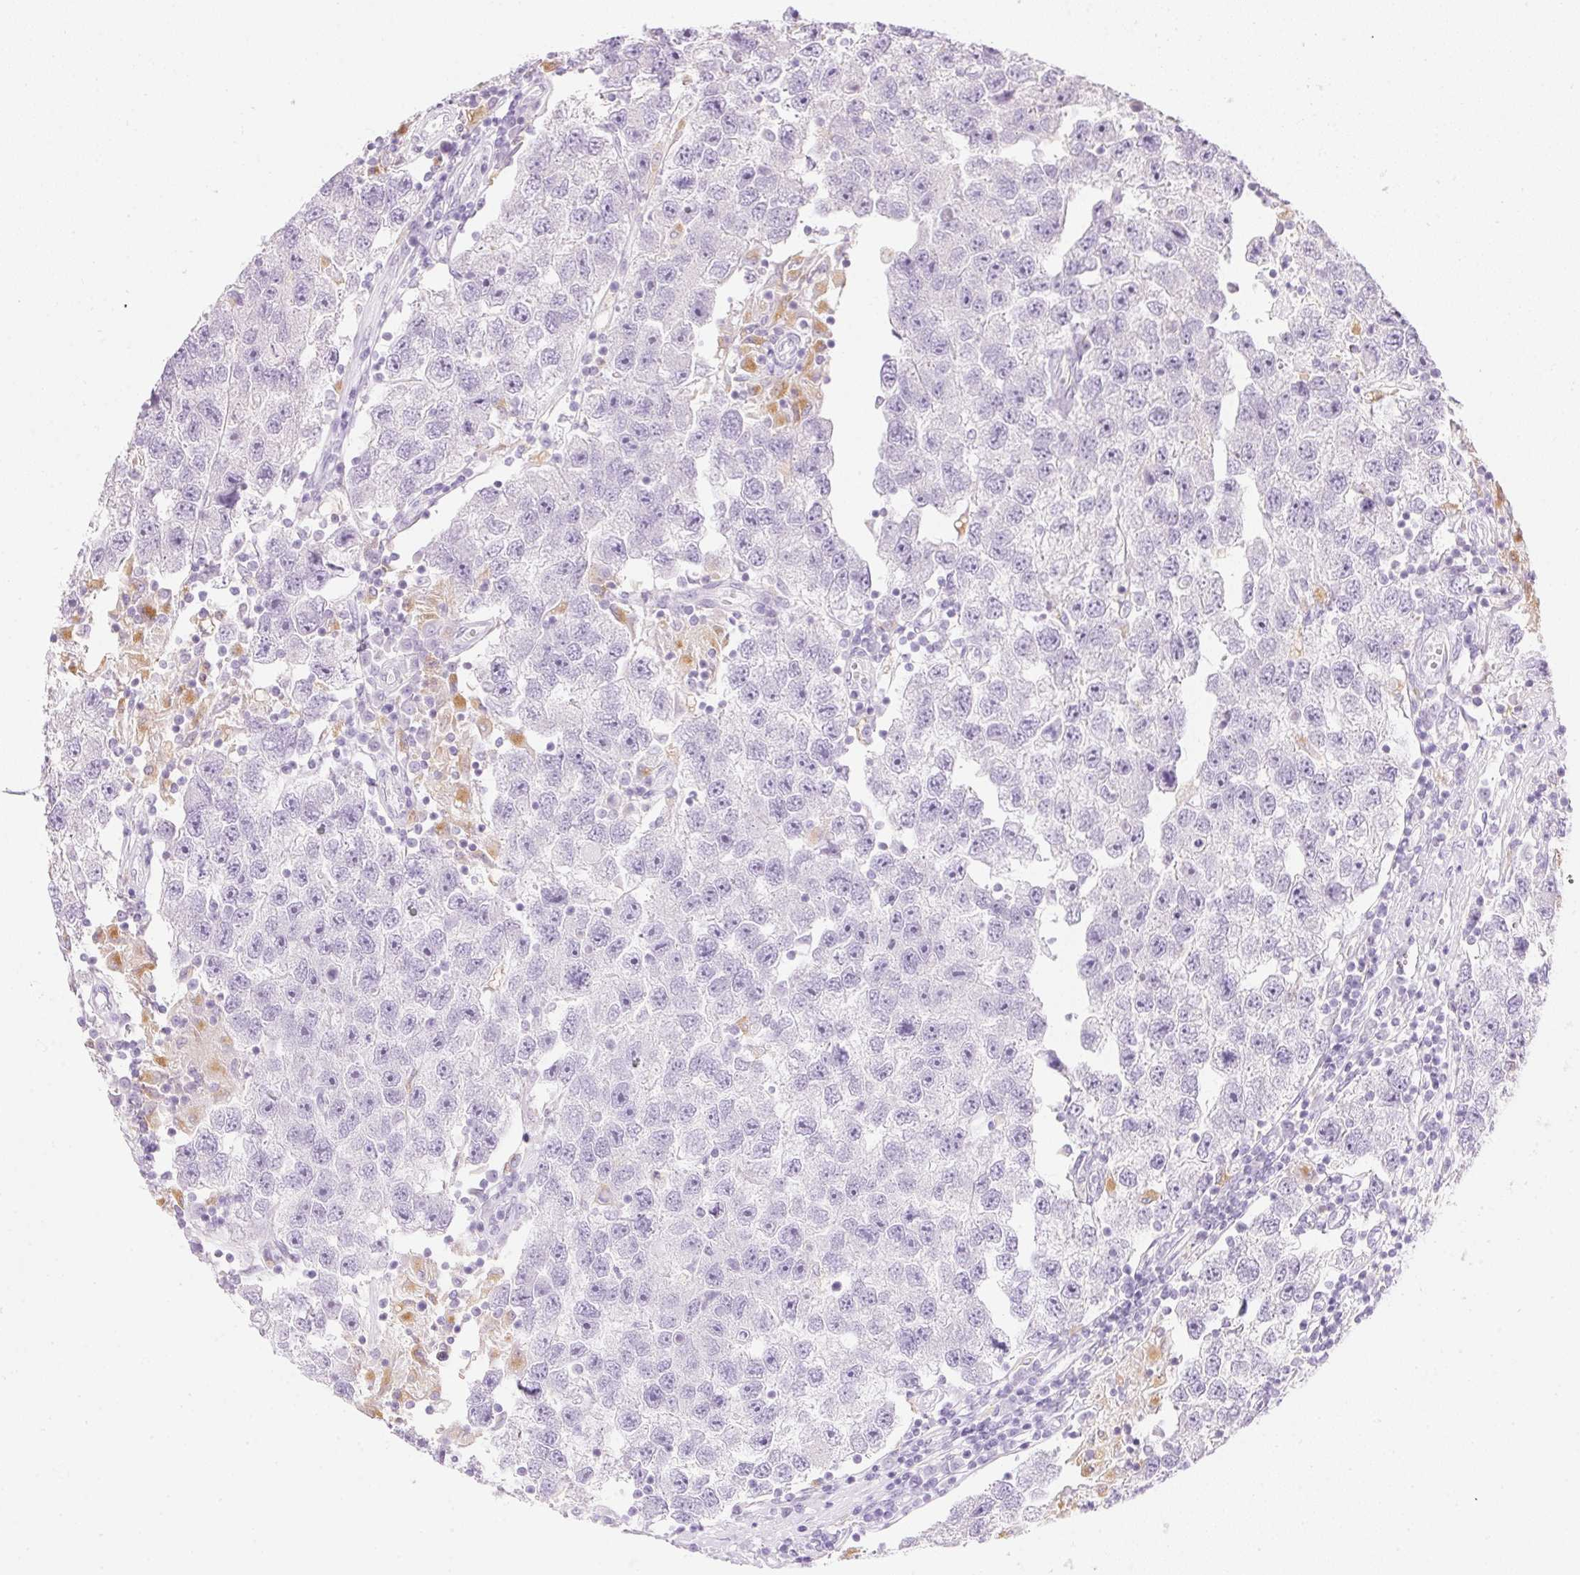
{"staining": {"intensity": "negative", "quantity": "none", "location": "none"}, "tissue": "testis cancer", "cell_type": "Tumor cells", "image_type": "cancer", "snomed": [{"axis": "morphology", "description": "Seminoma, NOS"}, {"axis": "topography", "description": "Testis"}], "caption": "This is an immunohistochemistry image of human testis cancer. There is no positivity in tumor cells.", "gene": "ATP6V1G3", "patient": {"sex": "male", "age": 26}}